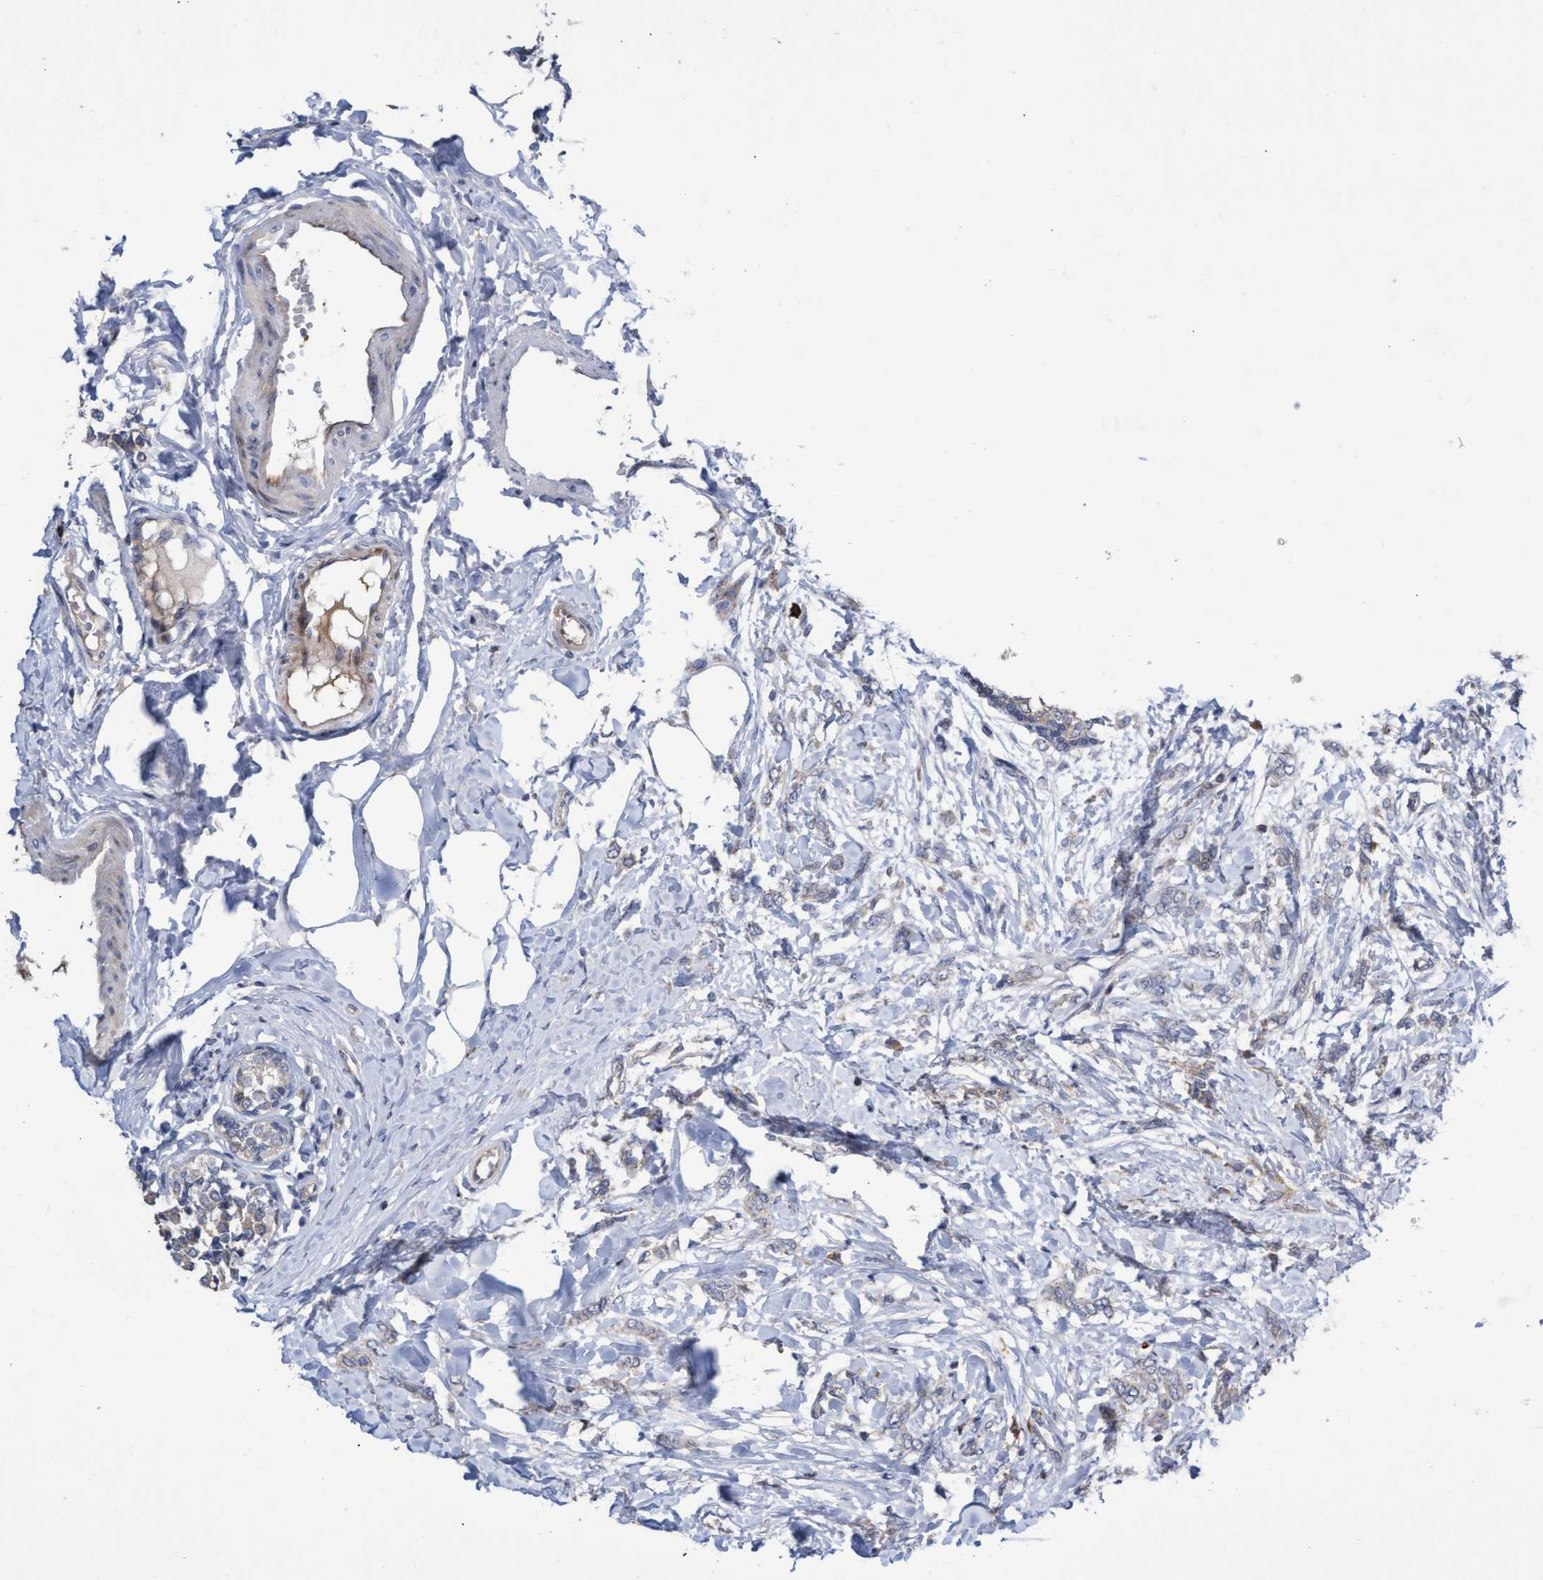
{"staining": {"intensity": "weak", "quantity": "<25%", "location": "cytoplasmic/membranous"}, "tissue": "breast cancer", "cell_type": "Tumor cells", "image_type": "cancer", "snomed": [{"axis": "morphology", "description": "Lobular carcinoma, in situ"}, {"axis": "morphology", "description": "Lobular carcinoma"}, {"axis": "topography", "description": "Breast"}], "caption": "Protein analysis of lobular carcinoma in situ (breast) displays no significant staining in tumor cells.", "gene": "ABCF2", "patient": {"sex": "female", "age": 41}}